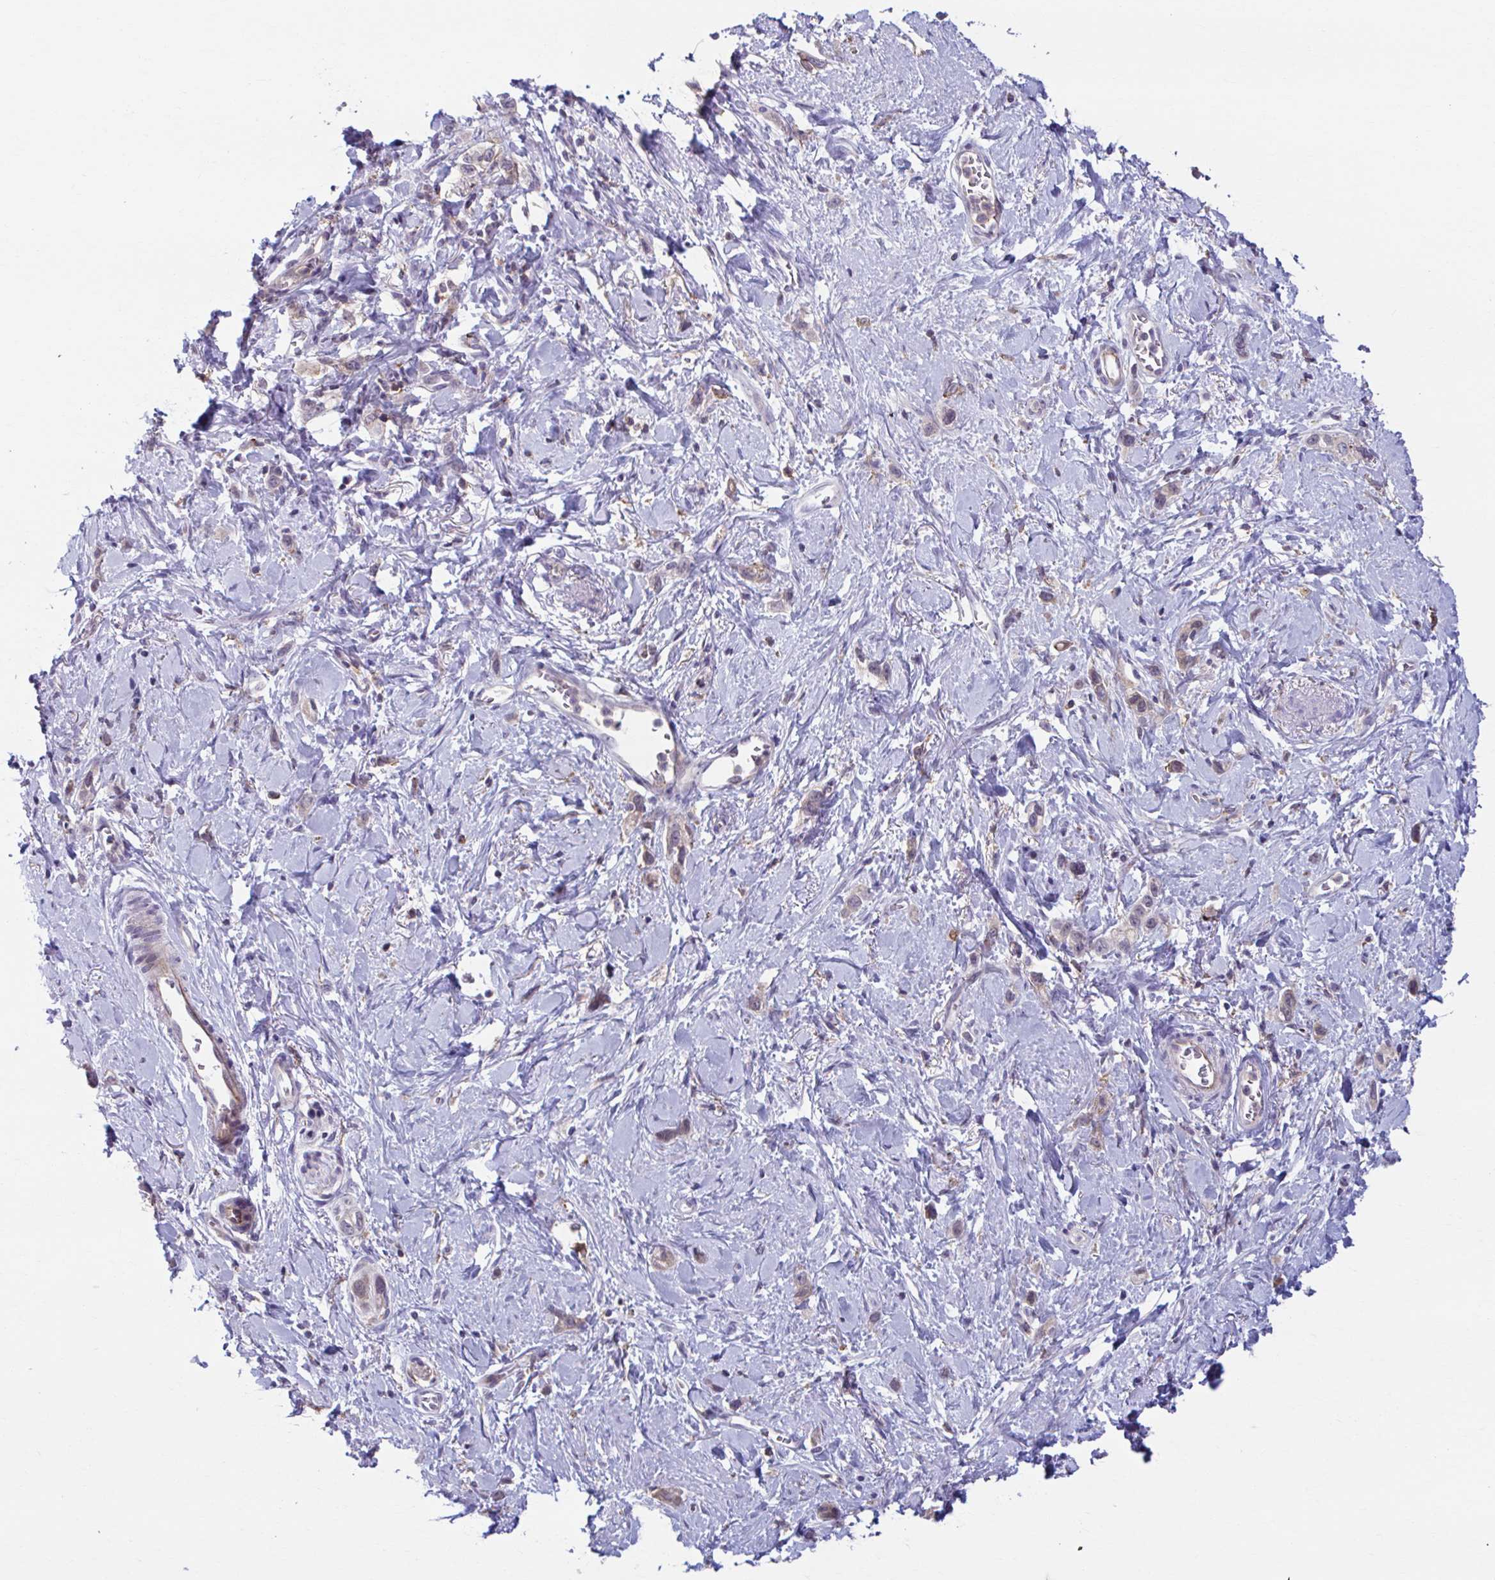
{"staining": {"intensity": "weak", "quantity": "<25%", "location": "cytoplasmic/membranous"}, "tissue": "stomach cancer", "cell_type": "Tumor cells", "image_type": "cancer", "snomed": [{"axis": "morphology", "description": "Adenocarcinoma, NOS"}, {"axis": "topography", "description": "Stomach"}], "caption": "Immunohistochemical staining of adenocarcinoma (stomach) shows no significant staining in tumor cells. (Immunohistochemistry (ihc), brightfield microscopy, high magnification).", "gene": "ADAT3", "patient": {"sex": "female", "age": 65}}